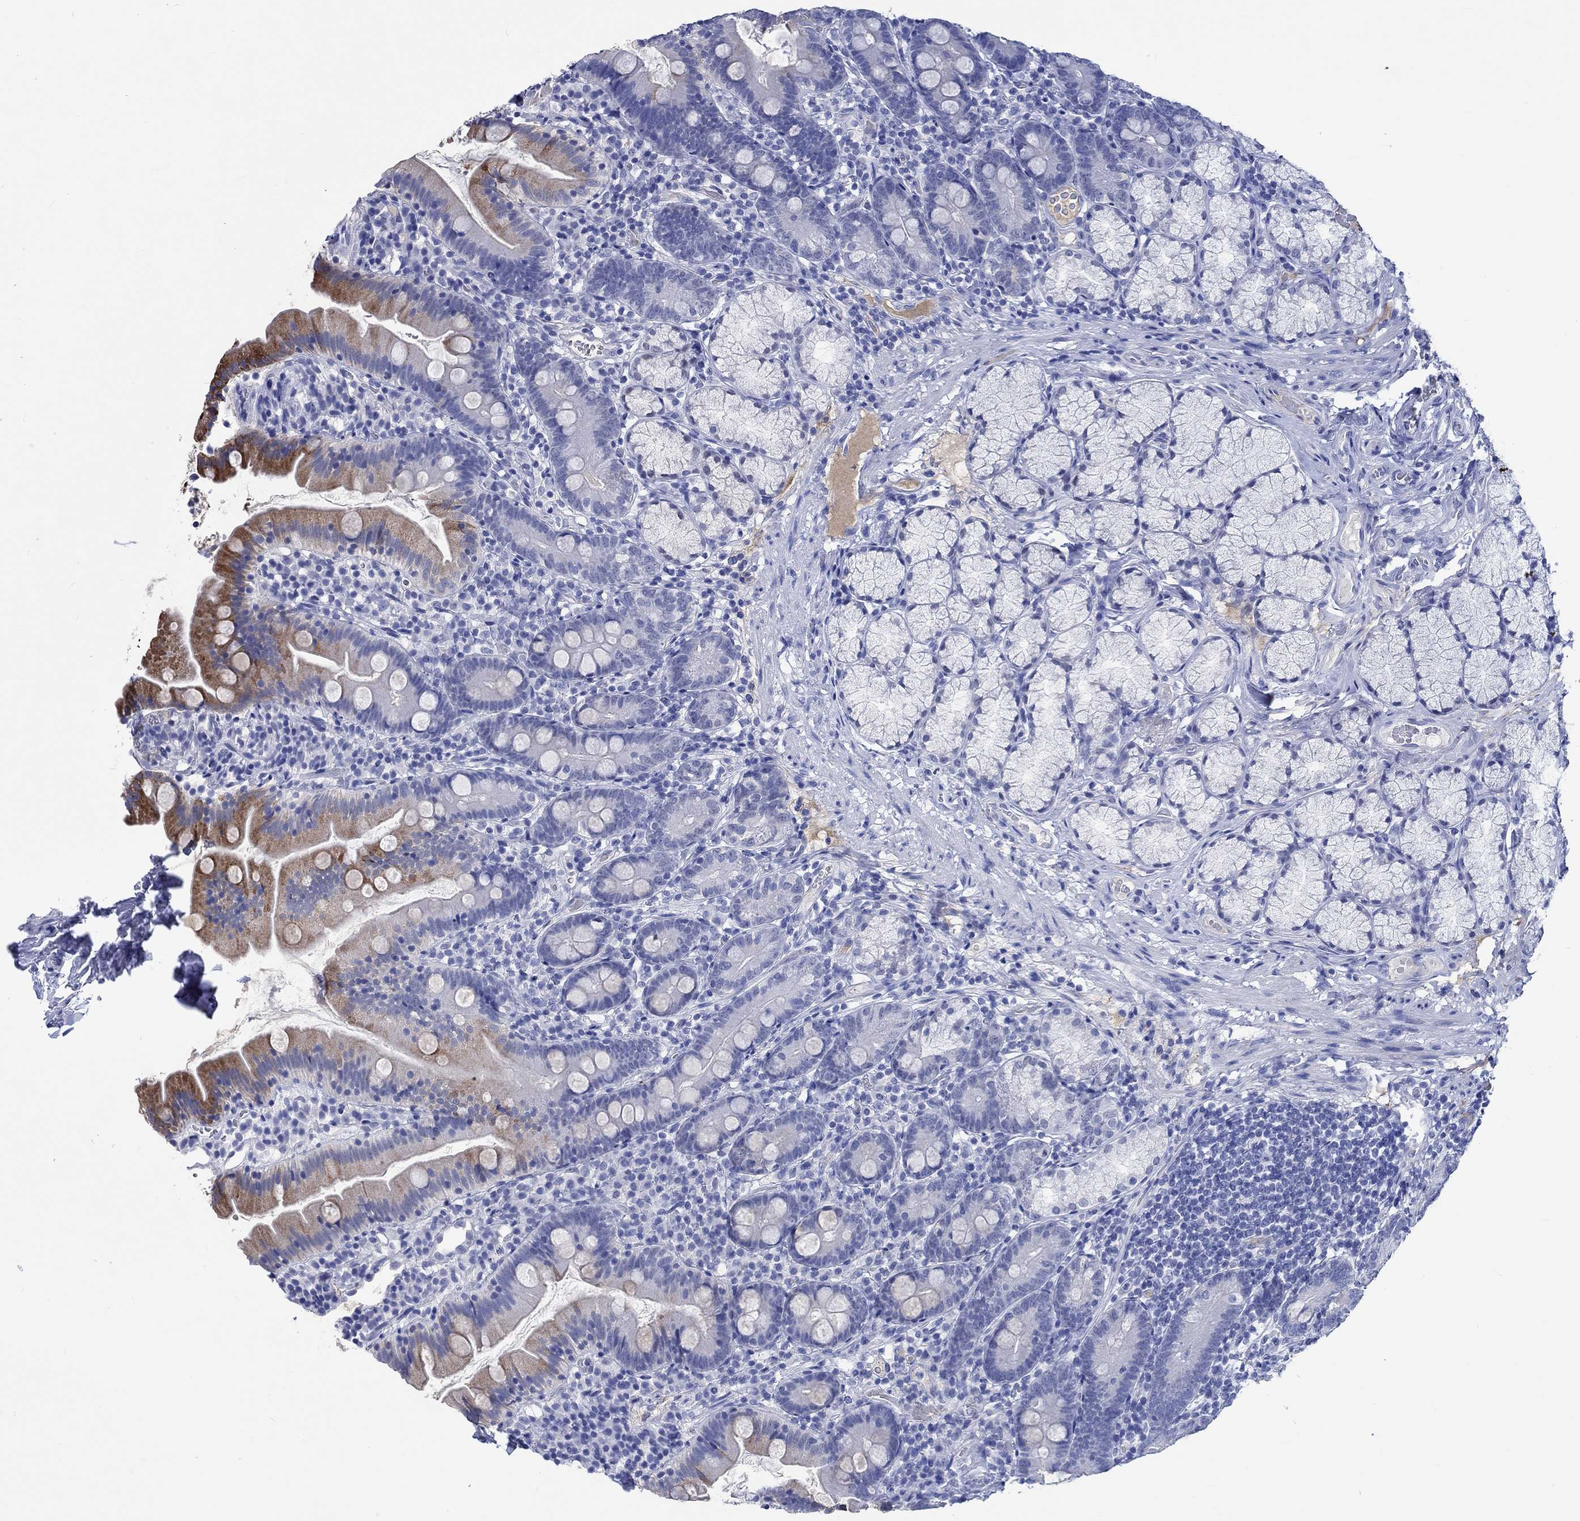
{"staining": {"intensity": "strong", "quantity": "<25%", "location": "cytoplasmic/membranous"}, "tissue": "duodenum", "cell_type": "Glandular cells", "image_type": "normal", "snomed": [{"axis": "morphology", "description": "Normal tissue, NOS"}, {"axis": "topography", "description": "Duodenum"}], "caption": "This micrograph shows immunohistochemistry (IHC) staining of unremarkable duodenum, with medium strong cytoplasmic/membranous positivity in approximately <25% of glandular cells.", "gene": "KLHL33", "patient": {"sex": "female", "age": 67}}